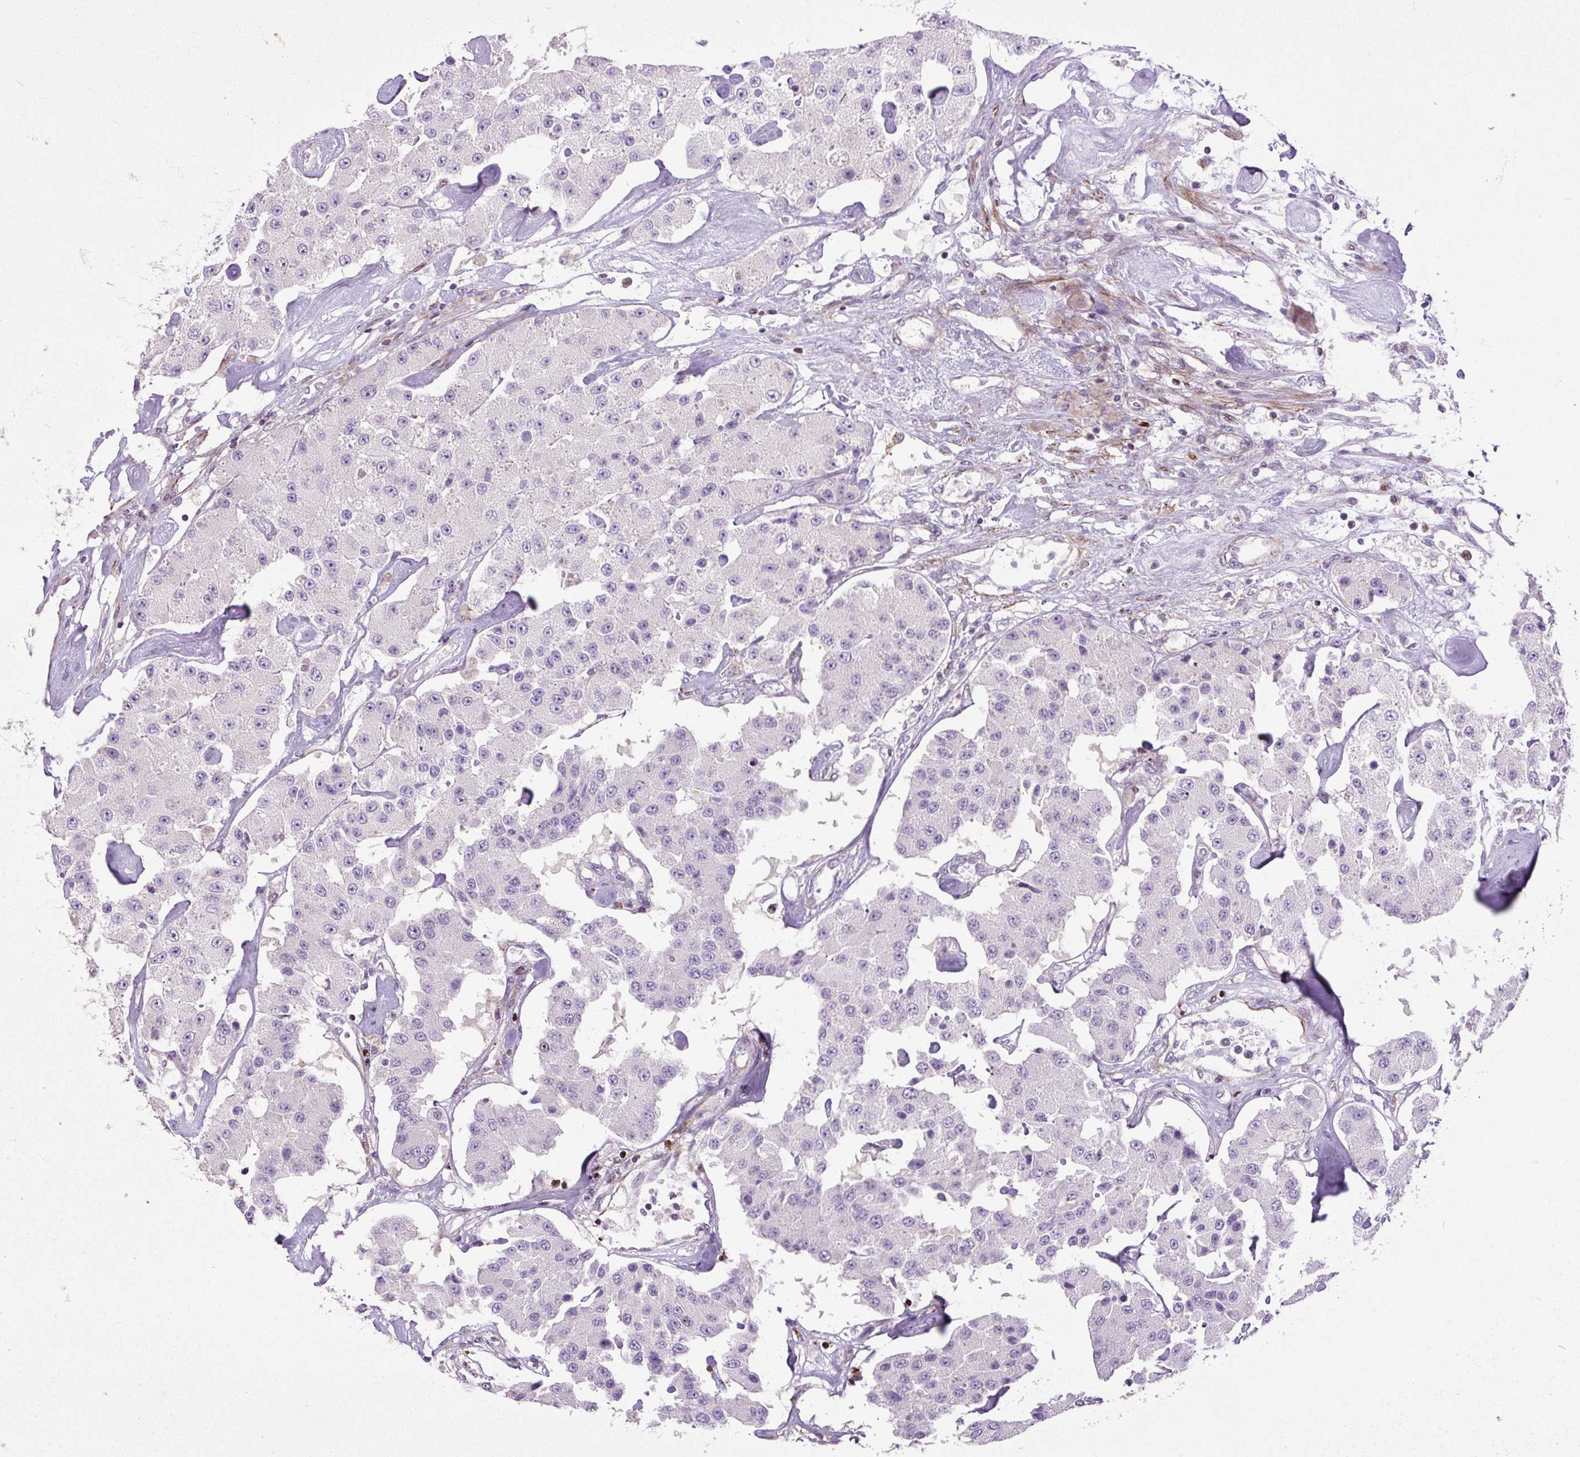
{"staining": {"intensity": "negative", "quantity": "none", "location": "none"}, "tissue": "carcinoid", "cell_type": "Tumor cells", "image_type": "cancer", "snomed": [{"axis": "morphology", "description": "Carcinoid, malignant, NOS"}, {"axis": "topography", "description": "Pancreas"}], "caption": "This is an immunohistochemistry photomicrograph of human carcinoid. There is no positivity in tumor cells.", "gene": "ZNF197", "patient": {"sex": "male", "age": 41}}